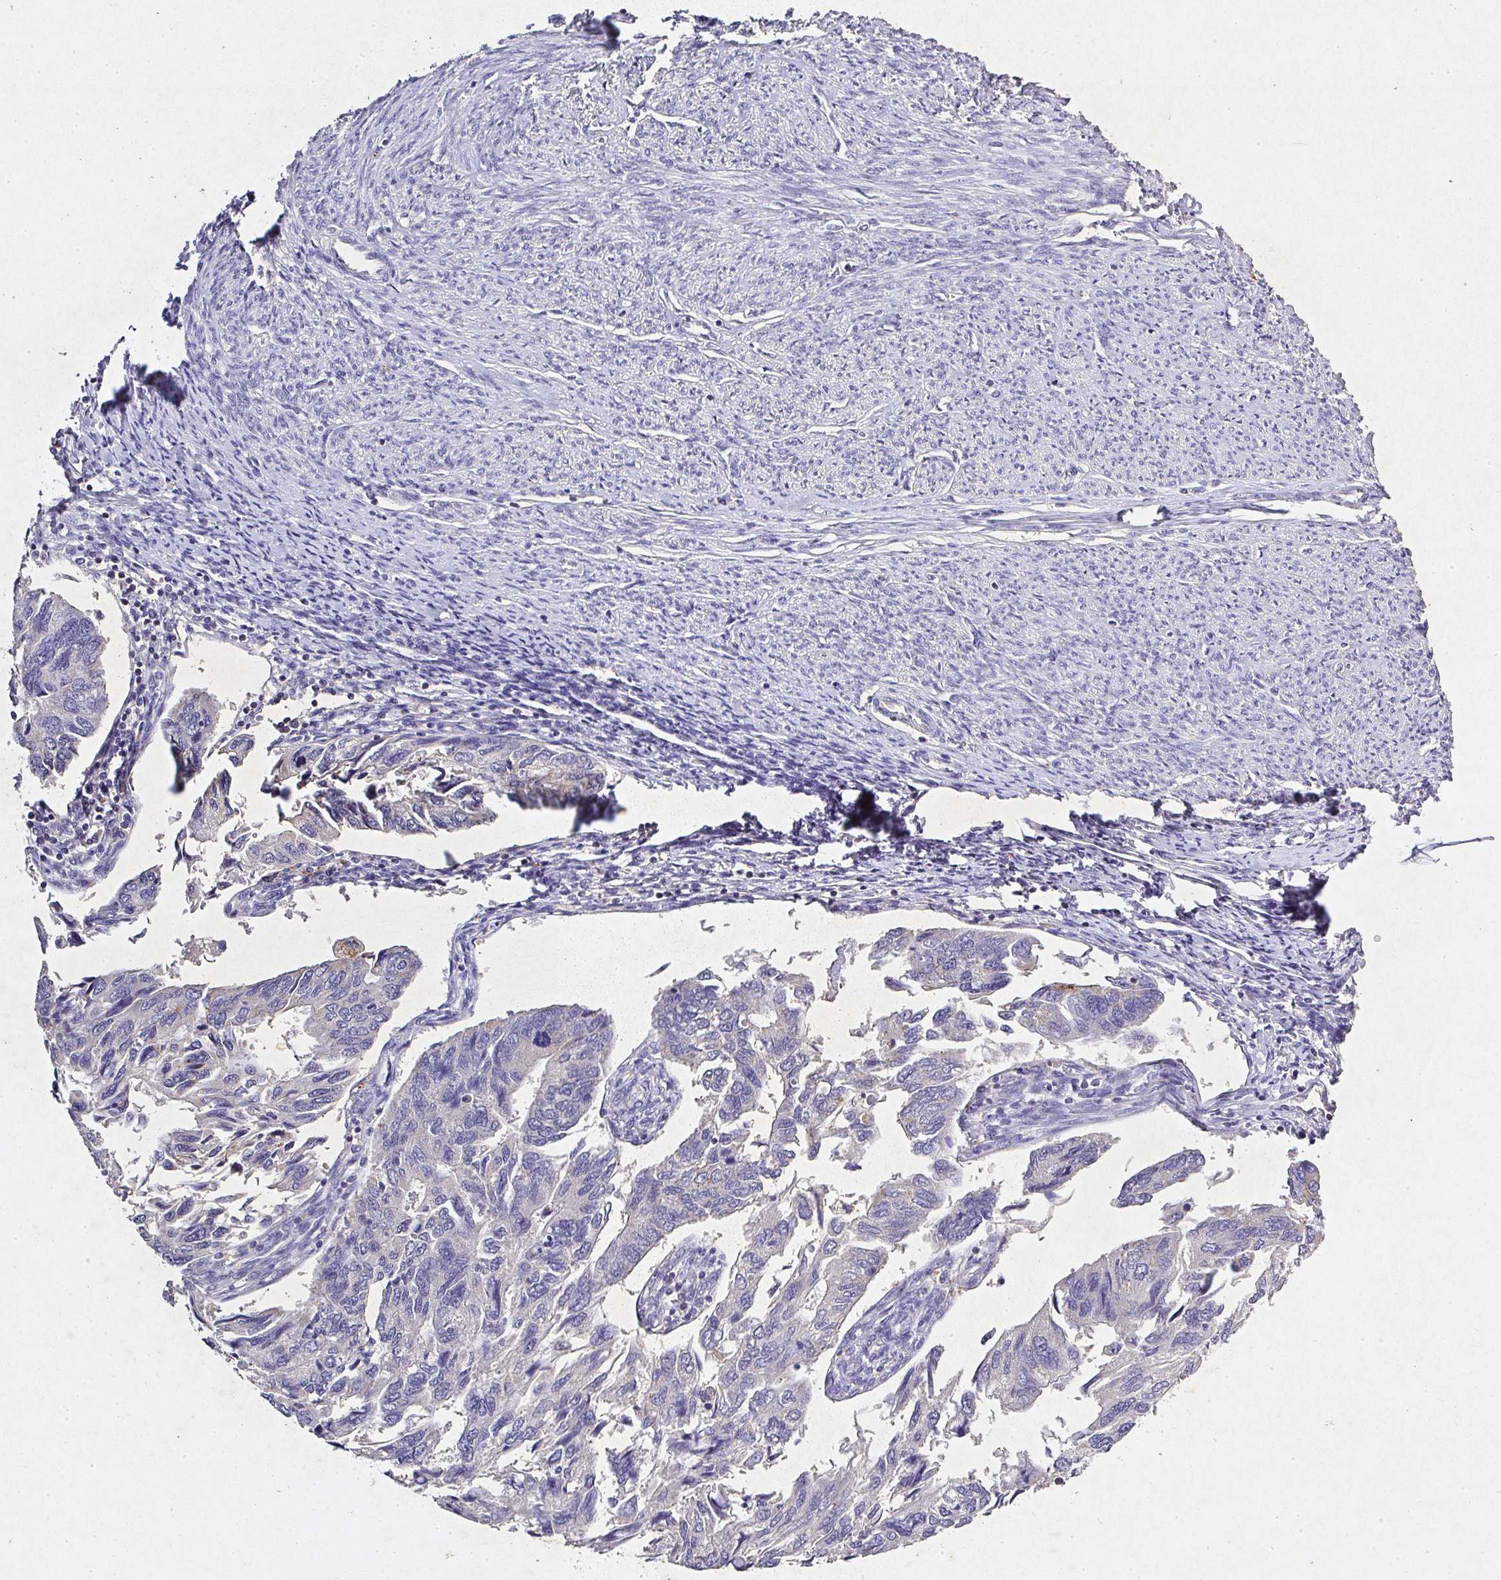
{"staining": {"intensity": "negative", "quantity": "none", "location": "none"}, "tissue": "endometrial cancer", "cell_type": "Tumor cells", "image_type": "cancer", "snomed": [{"axis": "morphology", "description": "Carcinoma, NOS"}, {"axis": "topography", "description": "Uterus"}], "caption": "This histopathology image is of endometrial carcinoma stained with immunohistochemistry to label a protein in brown with the nuclei are counter-stained blue. There is no staining in tumor cells. (Stains: DAB (3,3'-diaminobenzidine) immunohistochemistry with hematoxylin counter stain, Microscopy: brightfield microscopy at high magnification).", "gene": "RPS2", "patient": {"sex": "female", "age": 76}}